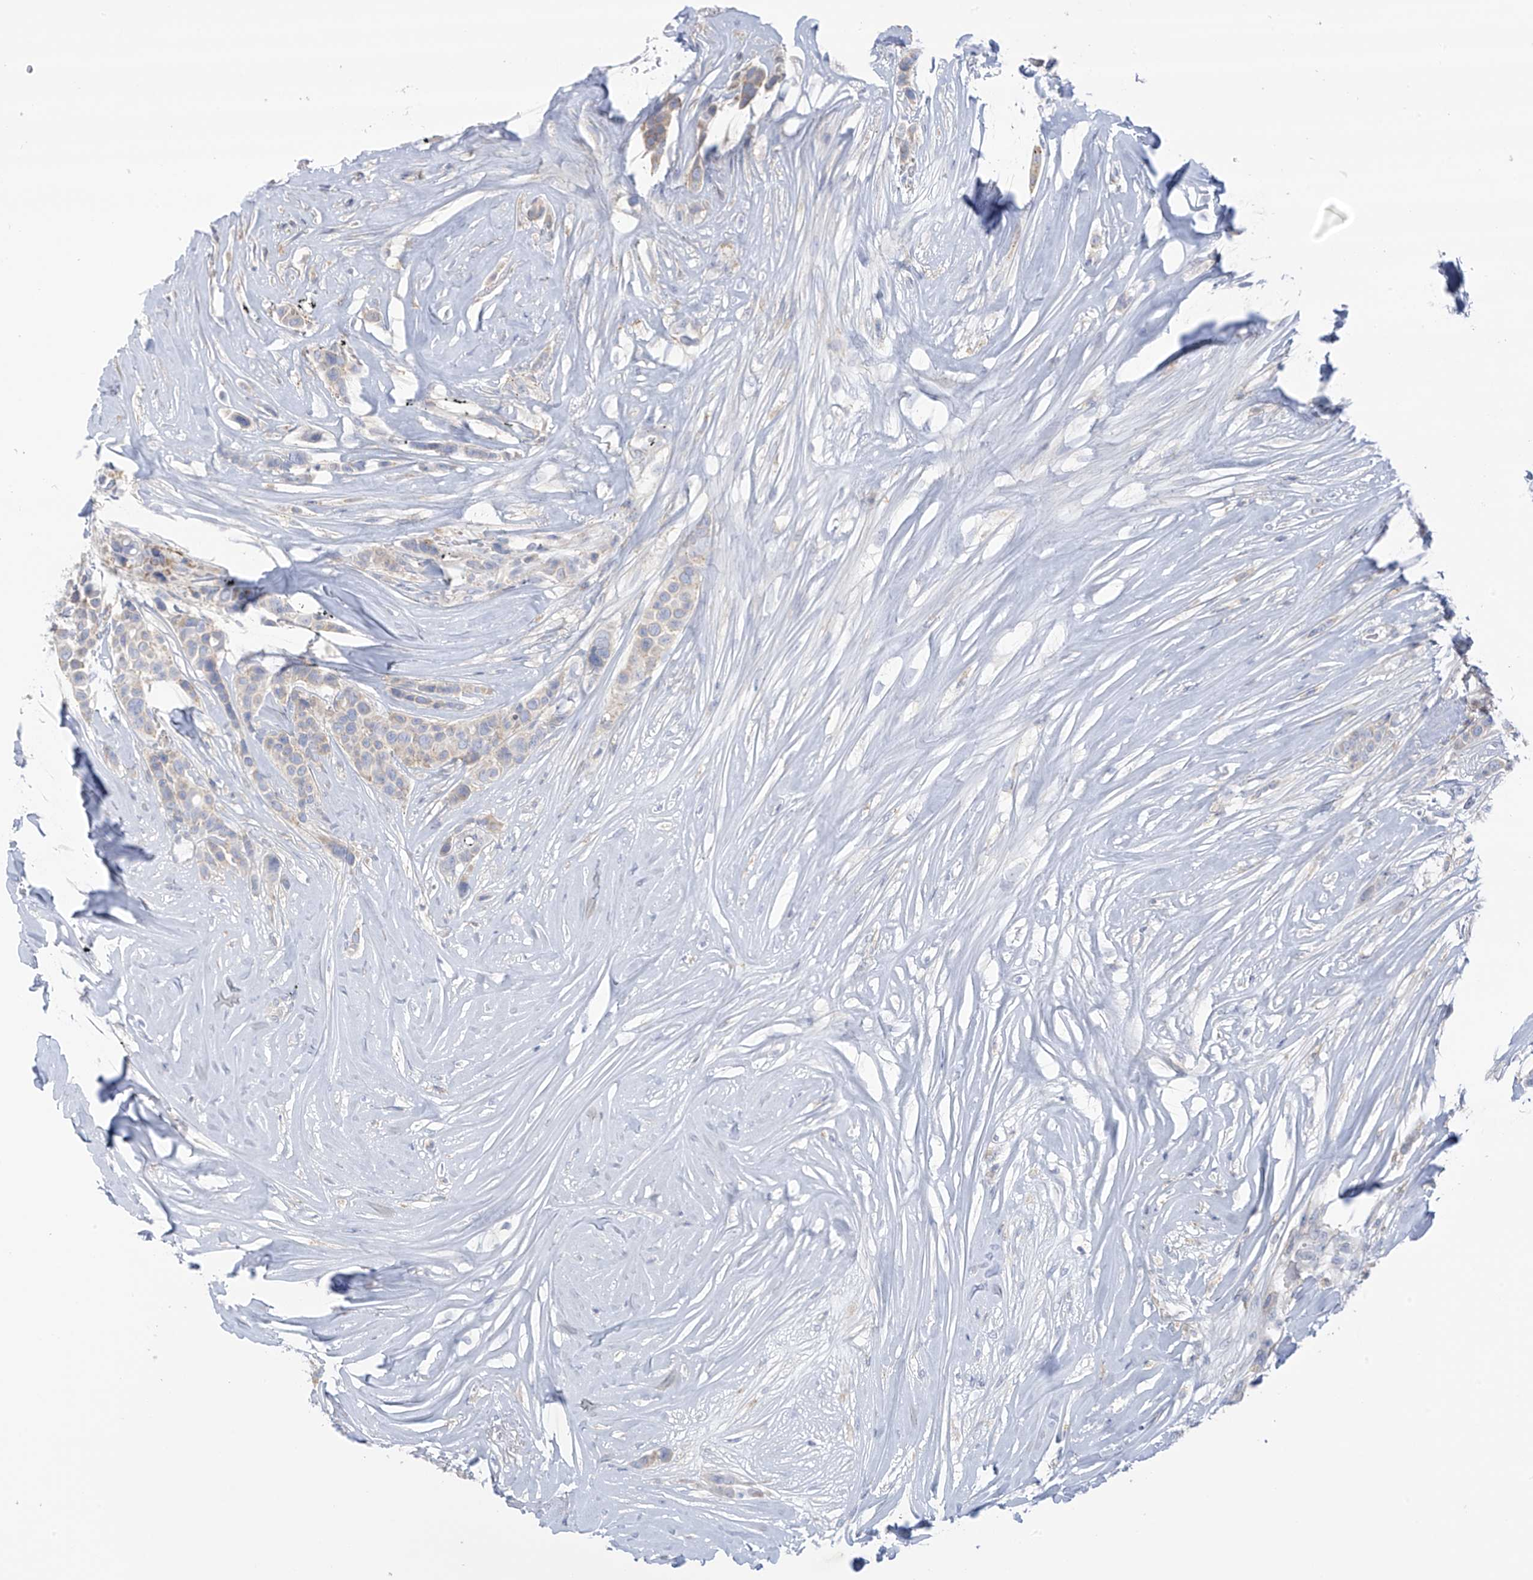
{"staining": {"intensity": "negative", "quantity": "none", "location": "none"}, "tissue": "breast cancer", "cell_type": "Tumor cells", "image_type": "cancer", "snomed": [{"axis": "morphology", "description": "Lobular carcinoma"}, {"axis": "topography", "description": "Breast"}], "caption": "Immunohistochemistry (IHC) histopathology image of lobular carcinoma (breast) stained for a protein (brown), which displays no positivity in tumor cells. (Brightfield microscopy of DAB (3,3'-diaminobenzidine) IHC at high magnification).", "gene": "SLC6A12", "patient": {"sex": "female", "age": 51}}